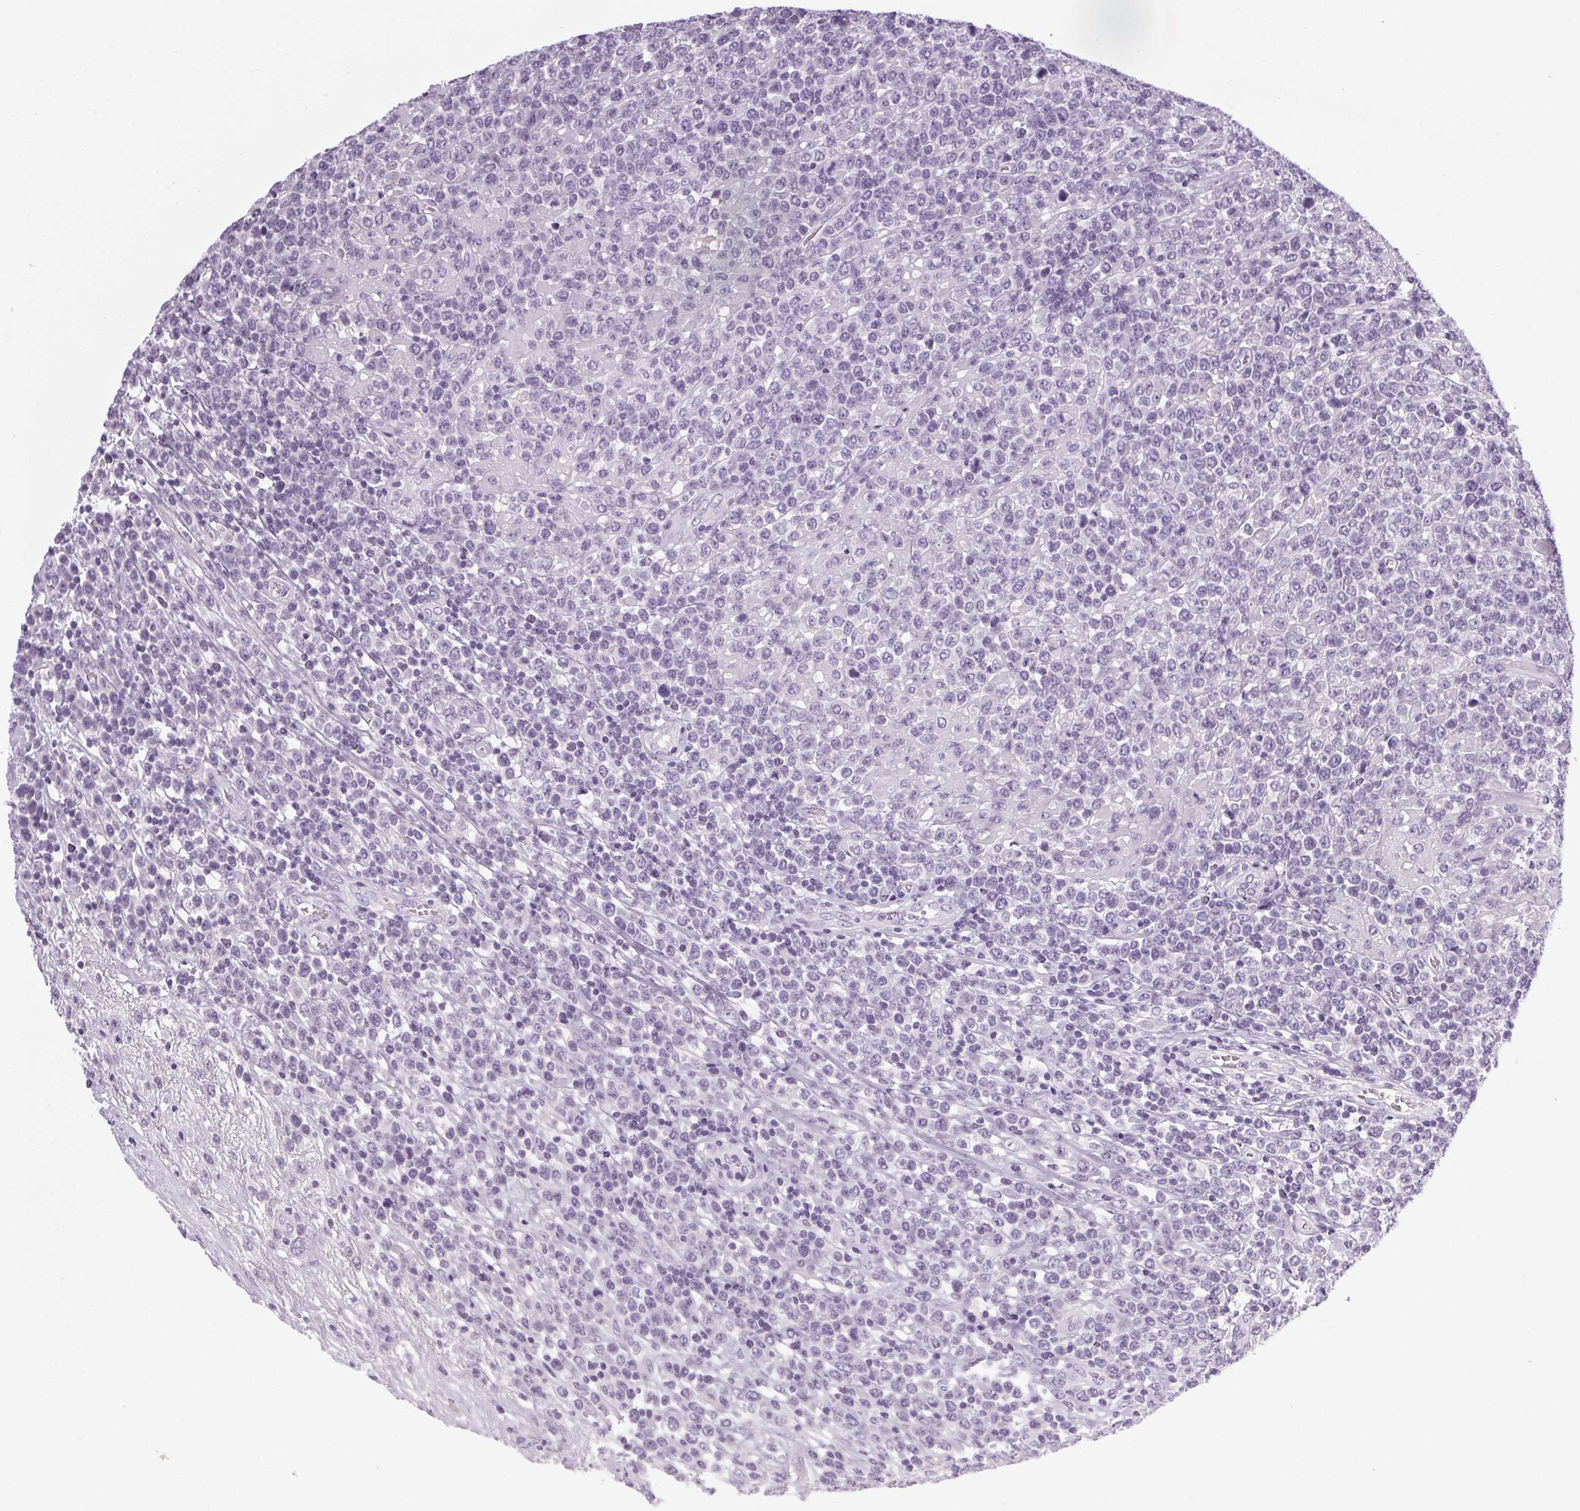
{"staining": {"intensity": "negative", "quantity": "none", "location": "none"}, "tissue": "lymphoma", "cell_type": "Tumor cells", "image_type": "cancer", "snomed": [{"axis": "morphology", "description": "Malignant lymphoma, non-Hodgkin's type, High grade"}, {"axis": "topography", "description": "Soft tissue"}], "caption": "Immunohistochemistry (IHC) of lymphoma reveals no expression in tumor cells.", "gene": "POMC", "patient": {"sex": "female", "age": 56}}